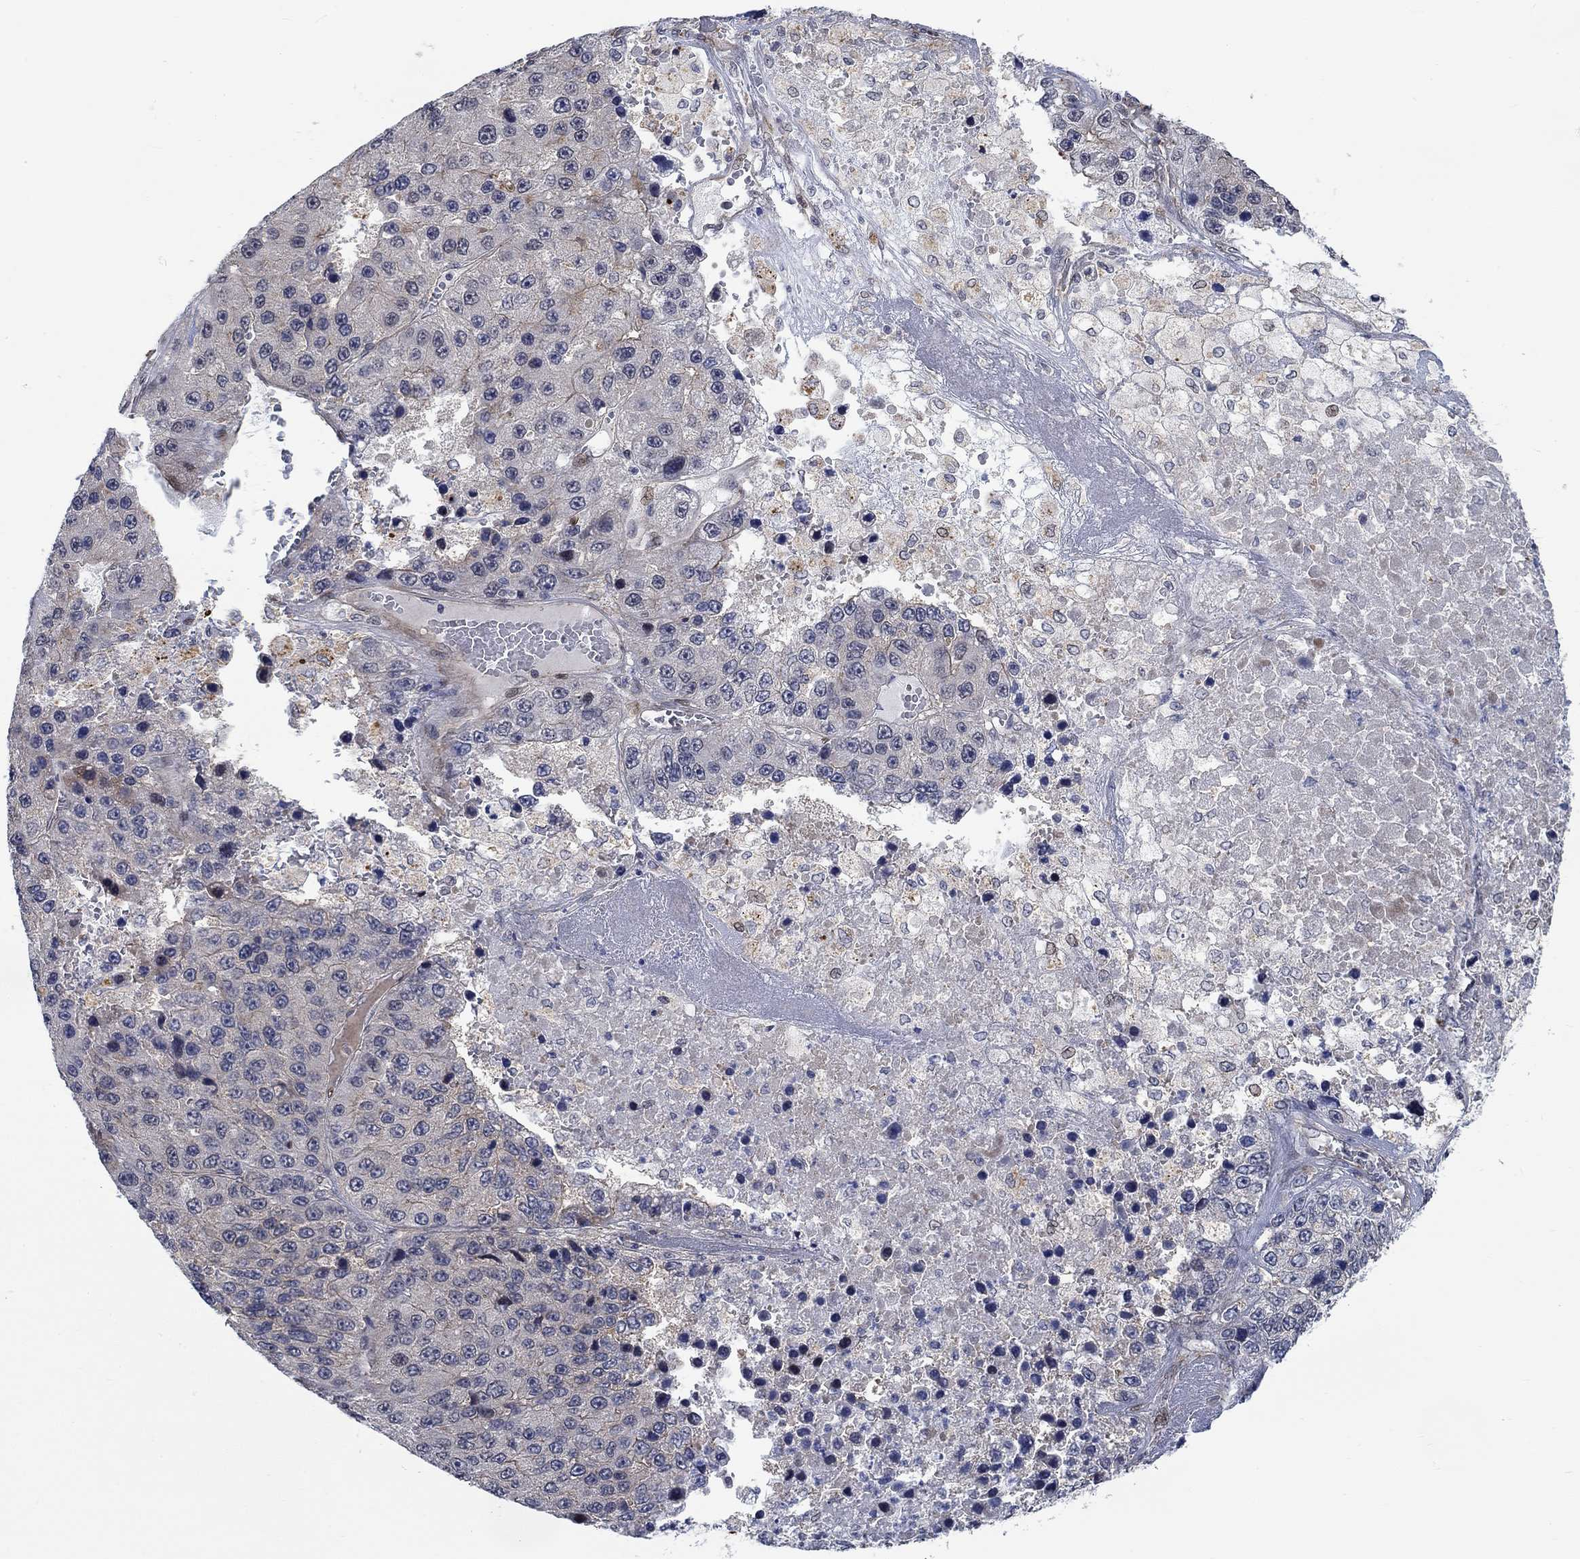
{"staining": {"intensity": "weak", "quantity": "<25%", "location": "cytoplasmic/membranous"}, "tissue": "liver cancer", "cell_type": "Tumor cells", "image_type": "cancer", "snomed": [{"axis": "morphology", "description": "Carcinoma, Hepatocellular, NOS"}, {"axis": "topography", "description": "Liver"}], "caption": "Tumor cells show no significant staining in liver hepatocellular carcinoma.", "gene": "KCNH8", "patient": {"sex": "female", "age": 73}}